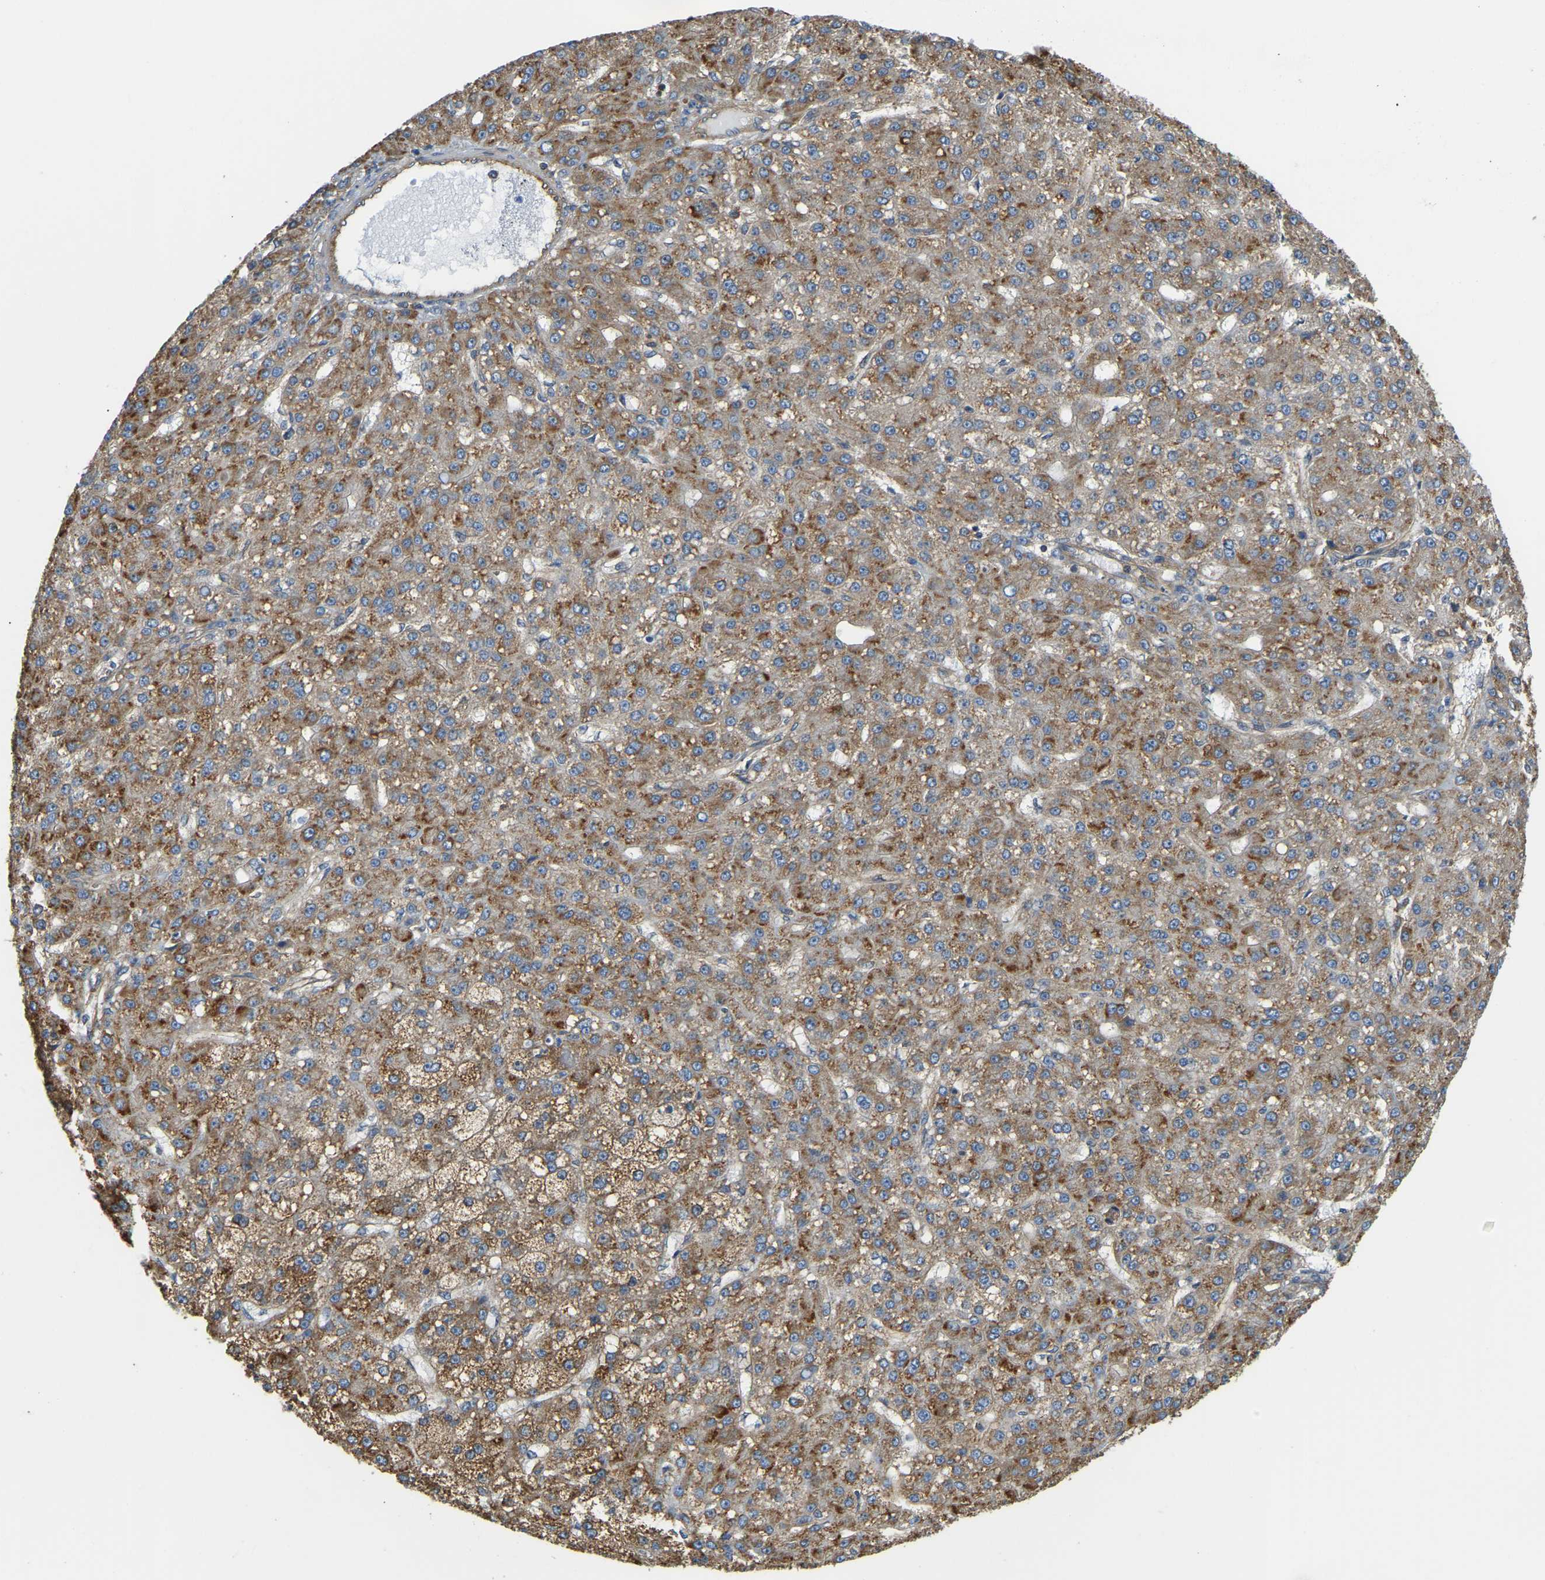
{"staining": {"intensity": "moderate", "quantity": ">75%", "location": "cytoplasmic/membranous"}, "tissue": "liver cancer", "cell_type": "Tumor cells", "image_type": "cancer", "snomed": [{"axis": "morphology", "description": "Carcinoma, Hepatocellular, NOS"}, {"axis": "topography", "description": "Liver"}], "caption": "Protein staining exhibits moderate cytoplasmic/membranous expression in about >75% of tumor cells in liver cancer (hepatocellular carcinoma).", "gene": "AHNAK", "patient": {"sex": "male", "age": 67}}